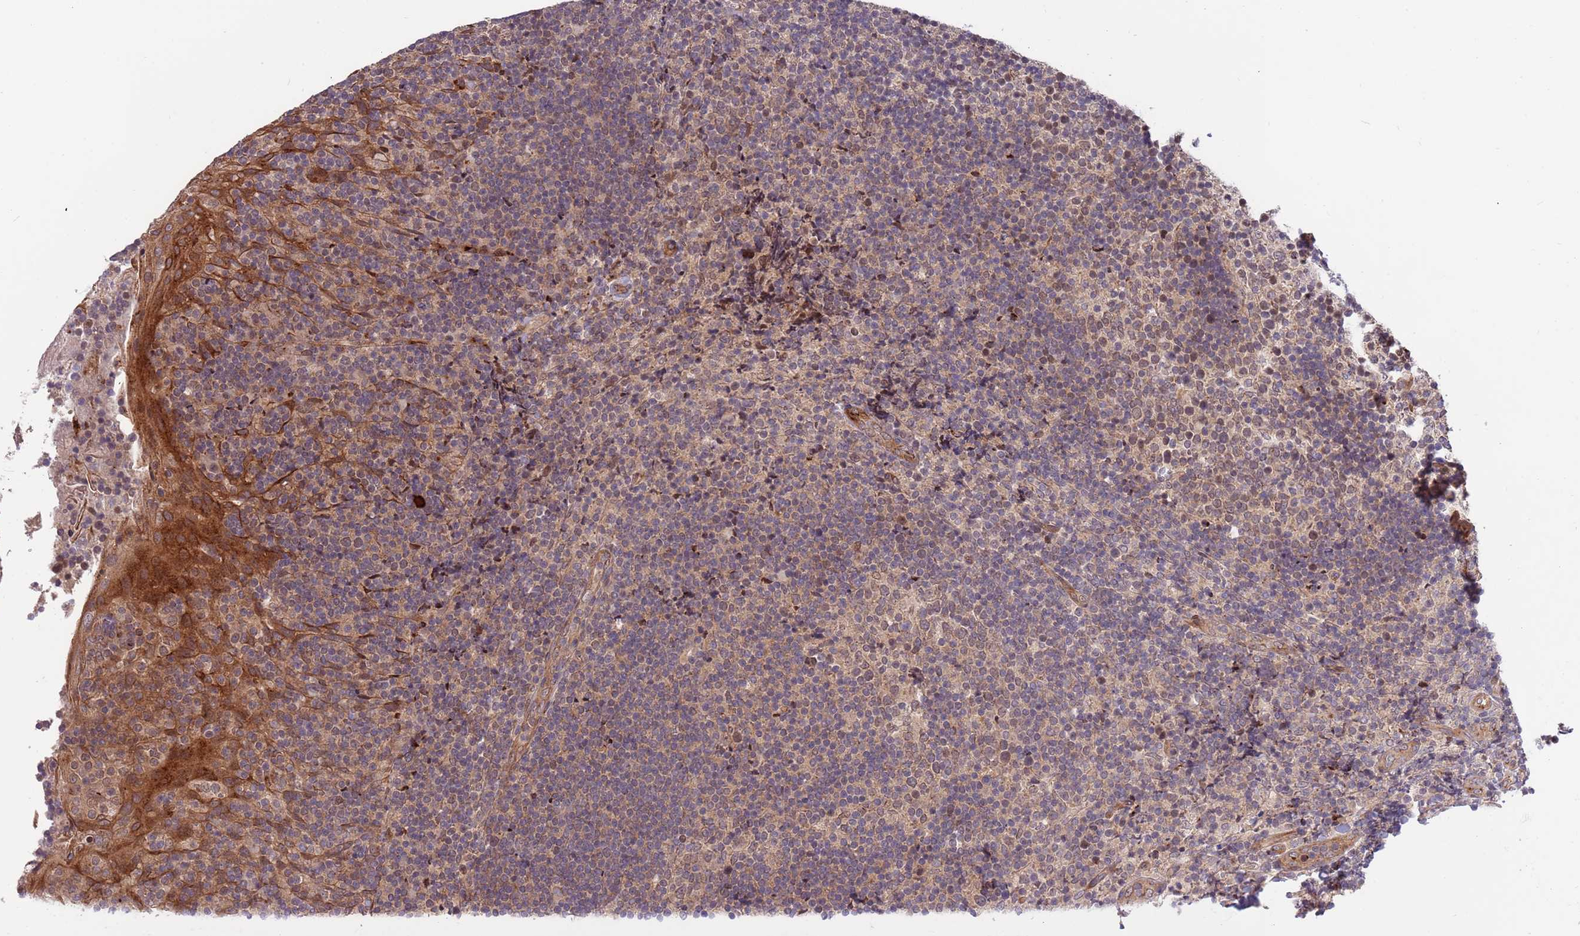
{"staining": {"intensity": "weak", "quantity": "25%-75%", "location": "cytoplasmic/membranous,nuclear"}, "tissue": "tonsil", "cell_type": "Germinal center cells", "image_type": "normal", "snomed": [{"axis": "morphology", "description": "Normal tissue, NOS"}, {"axis": "topography", "description": "Tonsil"}], "caption": "Protein expression analysis of normal human tonsil reveals weak cytoplasmic/membranous,nuclear staining in about 25%-75% of germinal center cells.", "gene": "HAUS3", "patient": {"sex": "female", "age": 10}}